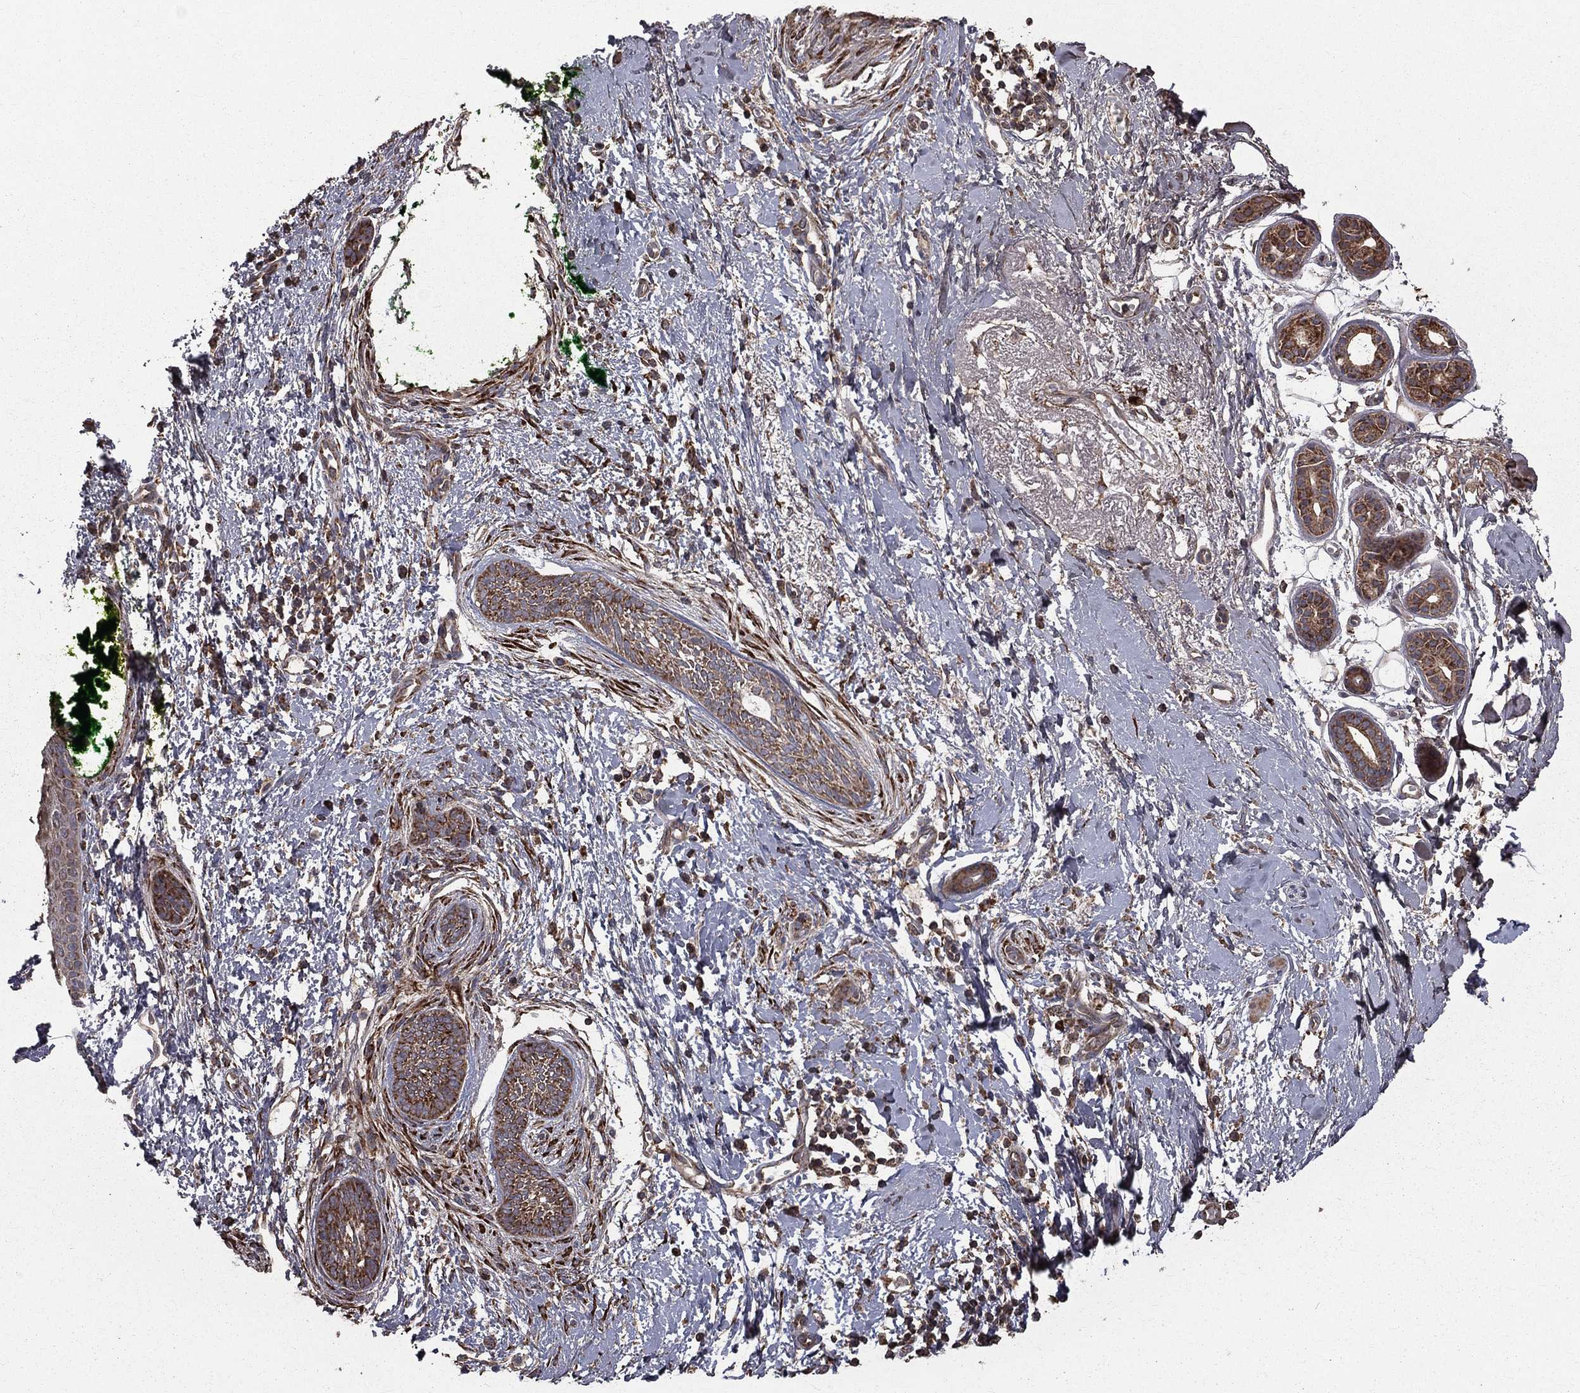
{"staining": {"intensity": "moderate", "quantity": ">75%", "location": "cytoplasmic/membranous"}, "tissue": "skin cancer", "cell_type": "Tumor cells", "image_type": "cancer", "snomed": [{"axis": "morphology", "description": "Basal cell carcinoma"}, {"axis": "topography", "description": "Skin"}], "caption": "Immunohistochemical staining of skin cancer exhibits medium levels of moderate cytoplasmic/membranous staining in about >75% of tumor cells. (Brightfield microscopy of DAB IHC at high magnification).", "gene": "OLFML1", "patient": {"sex": "female", "age": 65}}